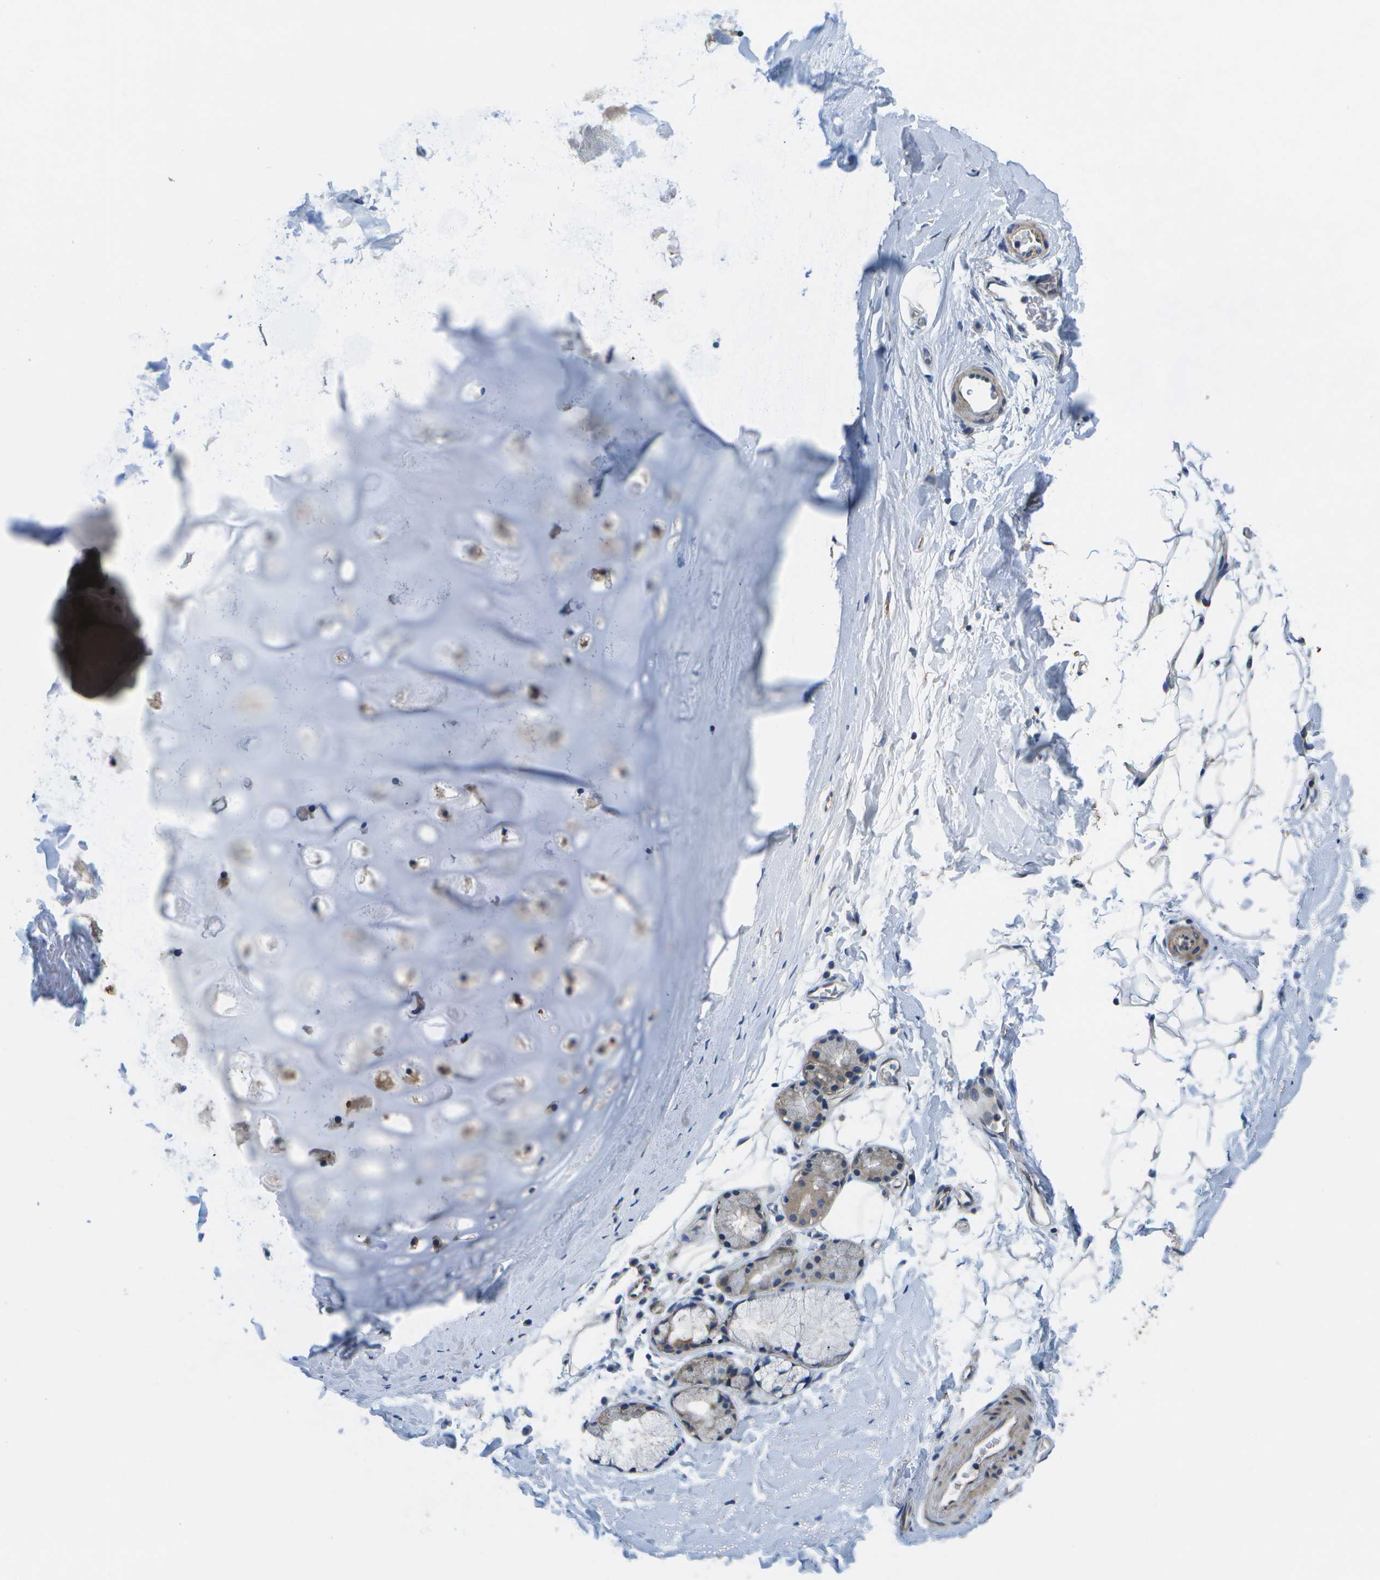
{"staining": {"intensity": "negative", "quantity": "none", "location": "none"}, "tissue": "adipose tissue", "cell_type": "Adipocytes", "image_type": "normal", "snomed": [{"axis": "morphology", "description": "Normal tissue, NOS"}, {"axis": "topography", "description": "Cartilage tissue"}, {"axis": "topography", "description": "Bronchus"}], "caption": "An immunohistochemistry (IHC) photomicrograph of benign adipose tissue is shown. There is no staining in adipocytes of adipose tissue.", "gene": "P3H1", "patient": {"sex": "female", "age": 53}}